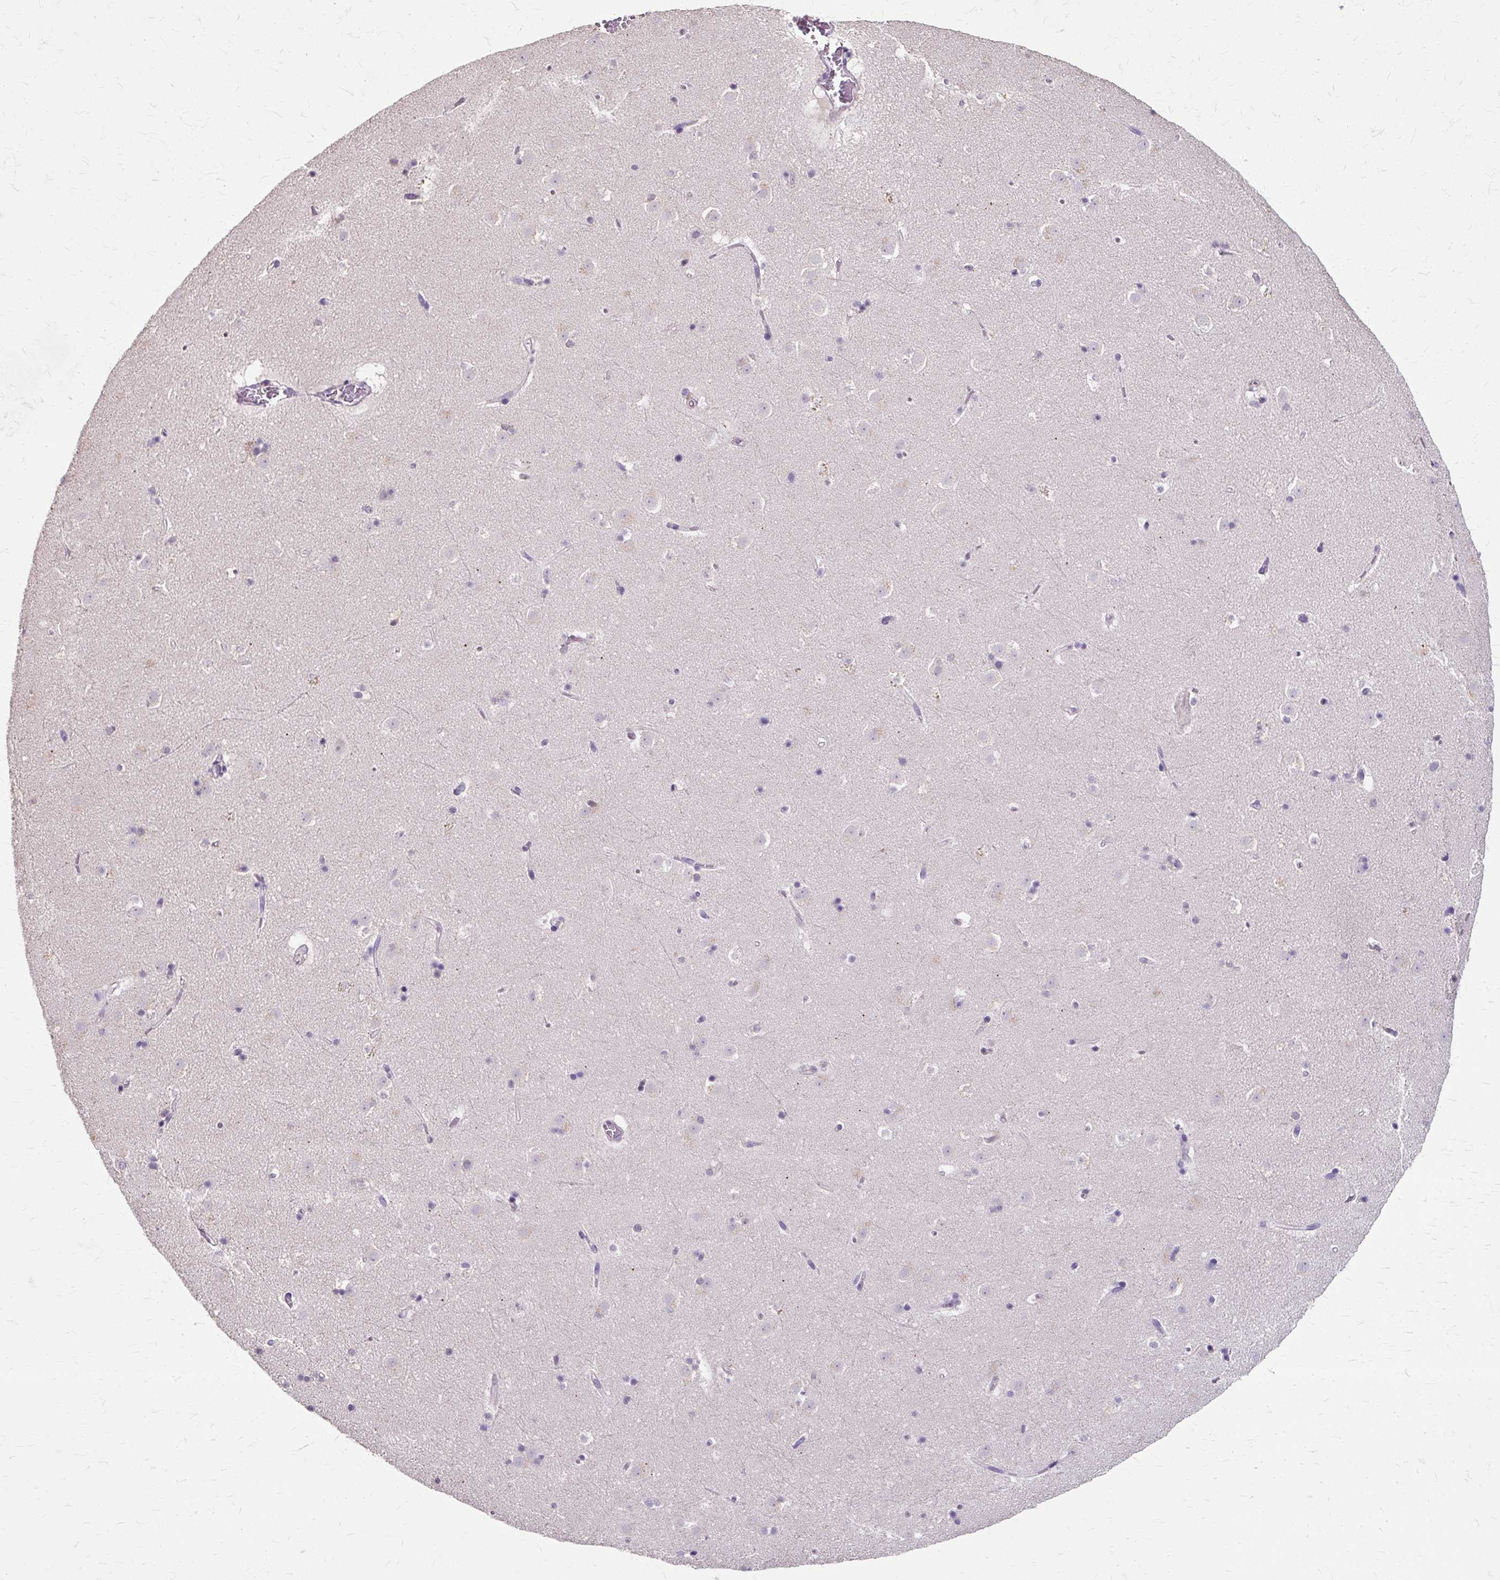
{"staining": {"intensity": "negative", "quantity": "none", "location": "none"}, "tissue": "caudate", "cell_type": "Glial cells", "image_type": "normal", "snomed": [{"axis": "morphology", "description": "Normal tissue, NOS"}, {"axis": "topography", "description": "Lateral ventricle wall"}], "caption": "Glial cells are negative for protein expression in normal human caudate. The staining is performed using DAB (3,3'-diaminobenzidine) brown chromogen with nuclei counter-stained in using hematoxylin.", "gene": "KLHL24", "patient": {"sex": "male", "age": 37}}